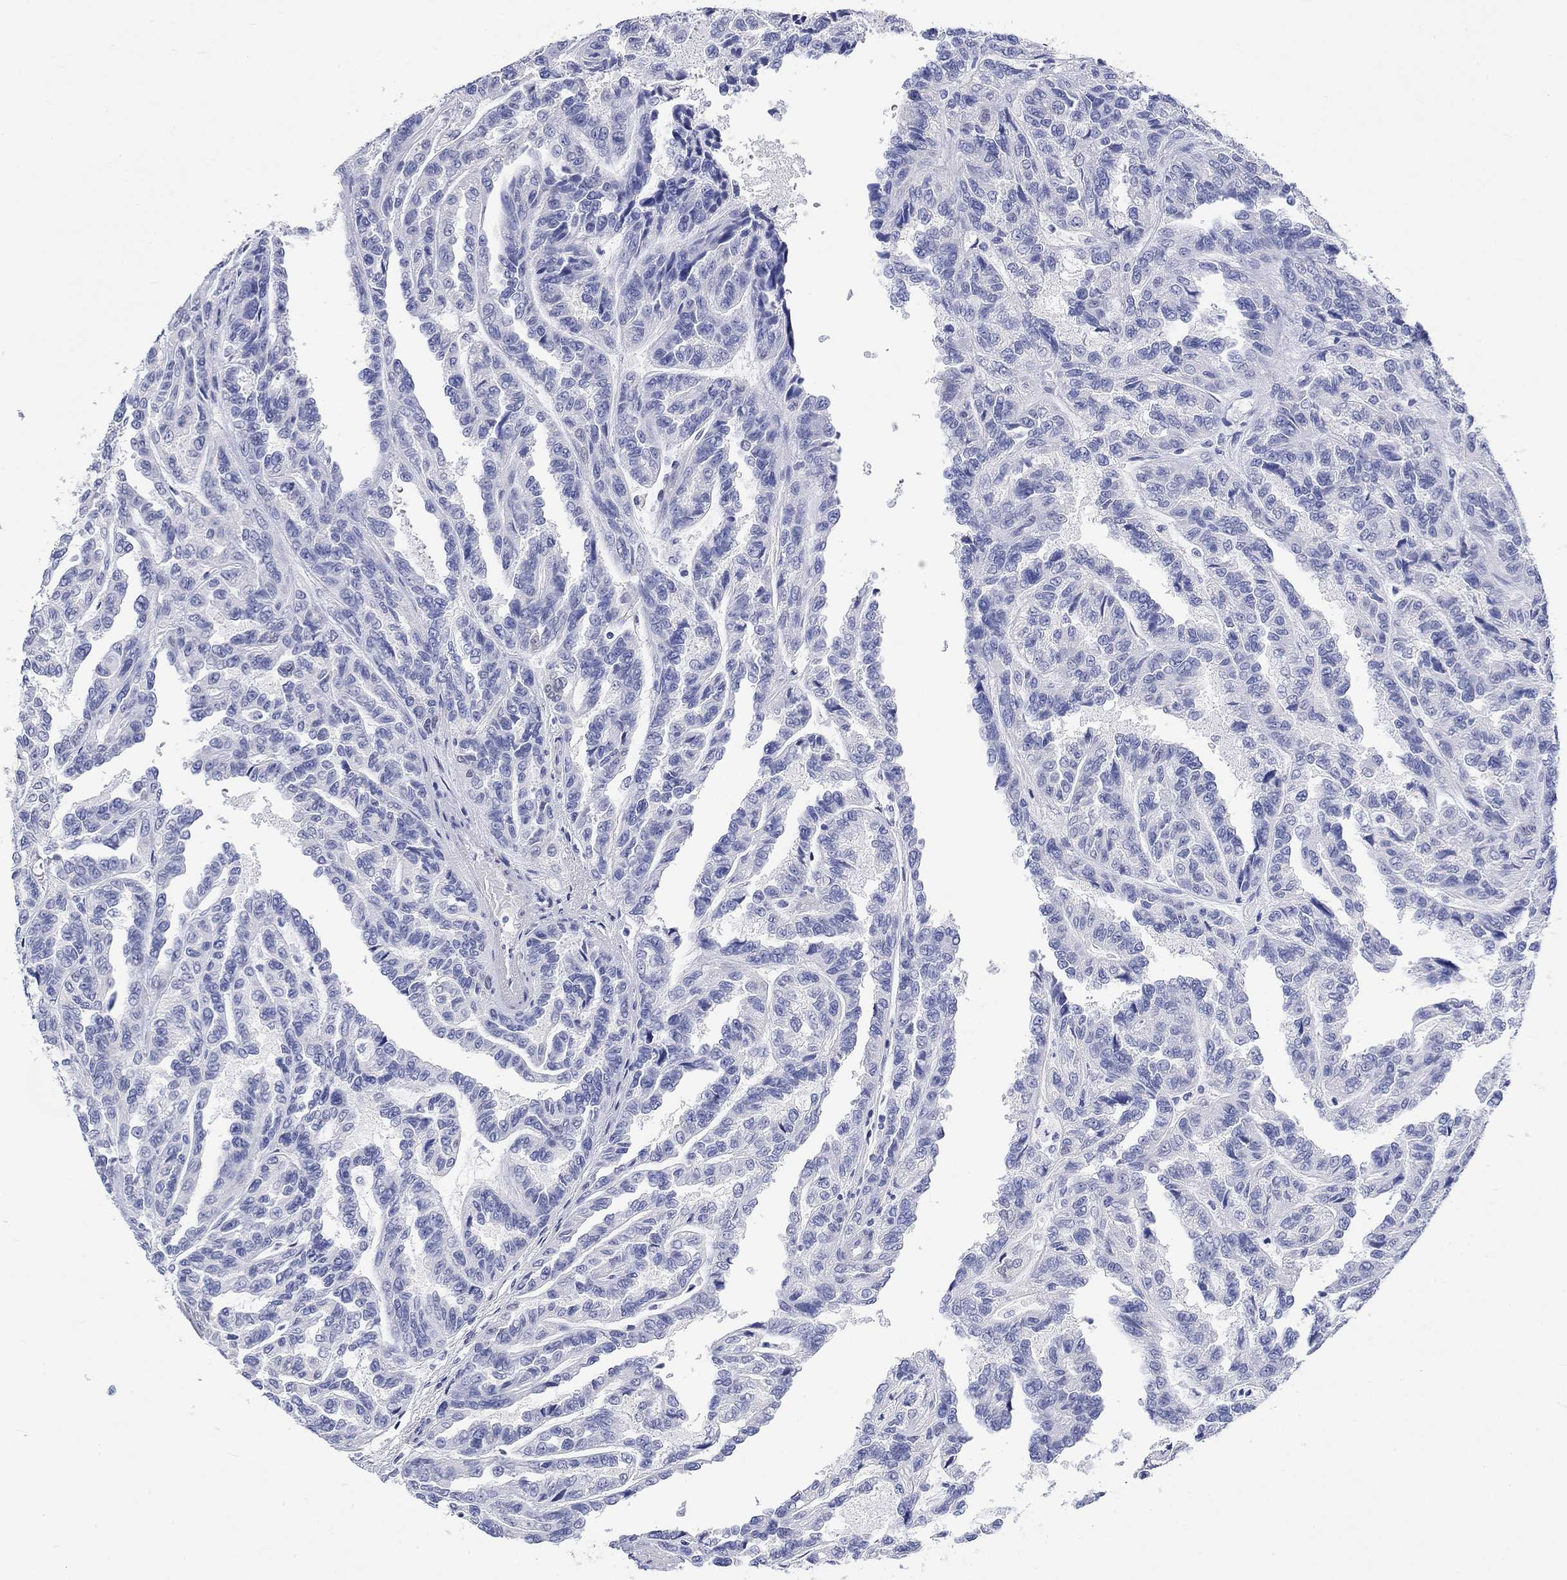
{"staining": {"intensity": "negative", "quantity": "none", "location": "none"}, "tissue": "renal cancer", "cell_type": "Tumor cells", "image_type": "cancer", "snomed": [{"axis": "morphology", "description": "Adenocarcinoma, NOS"}, {"axis": "topography", "description": "Kidney"}], "caption": "High power microscopy micrograph of an IHC image of adenocarcinoma (renal), revealing no significant expression in tumor cells.", "gene": "MSI1", "patient": {"sex": "male", "age": 79}}